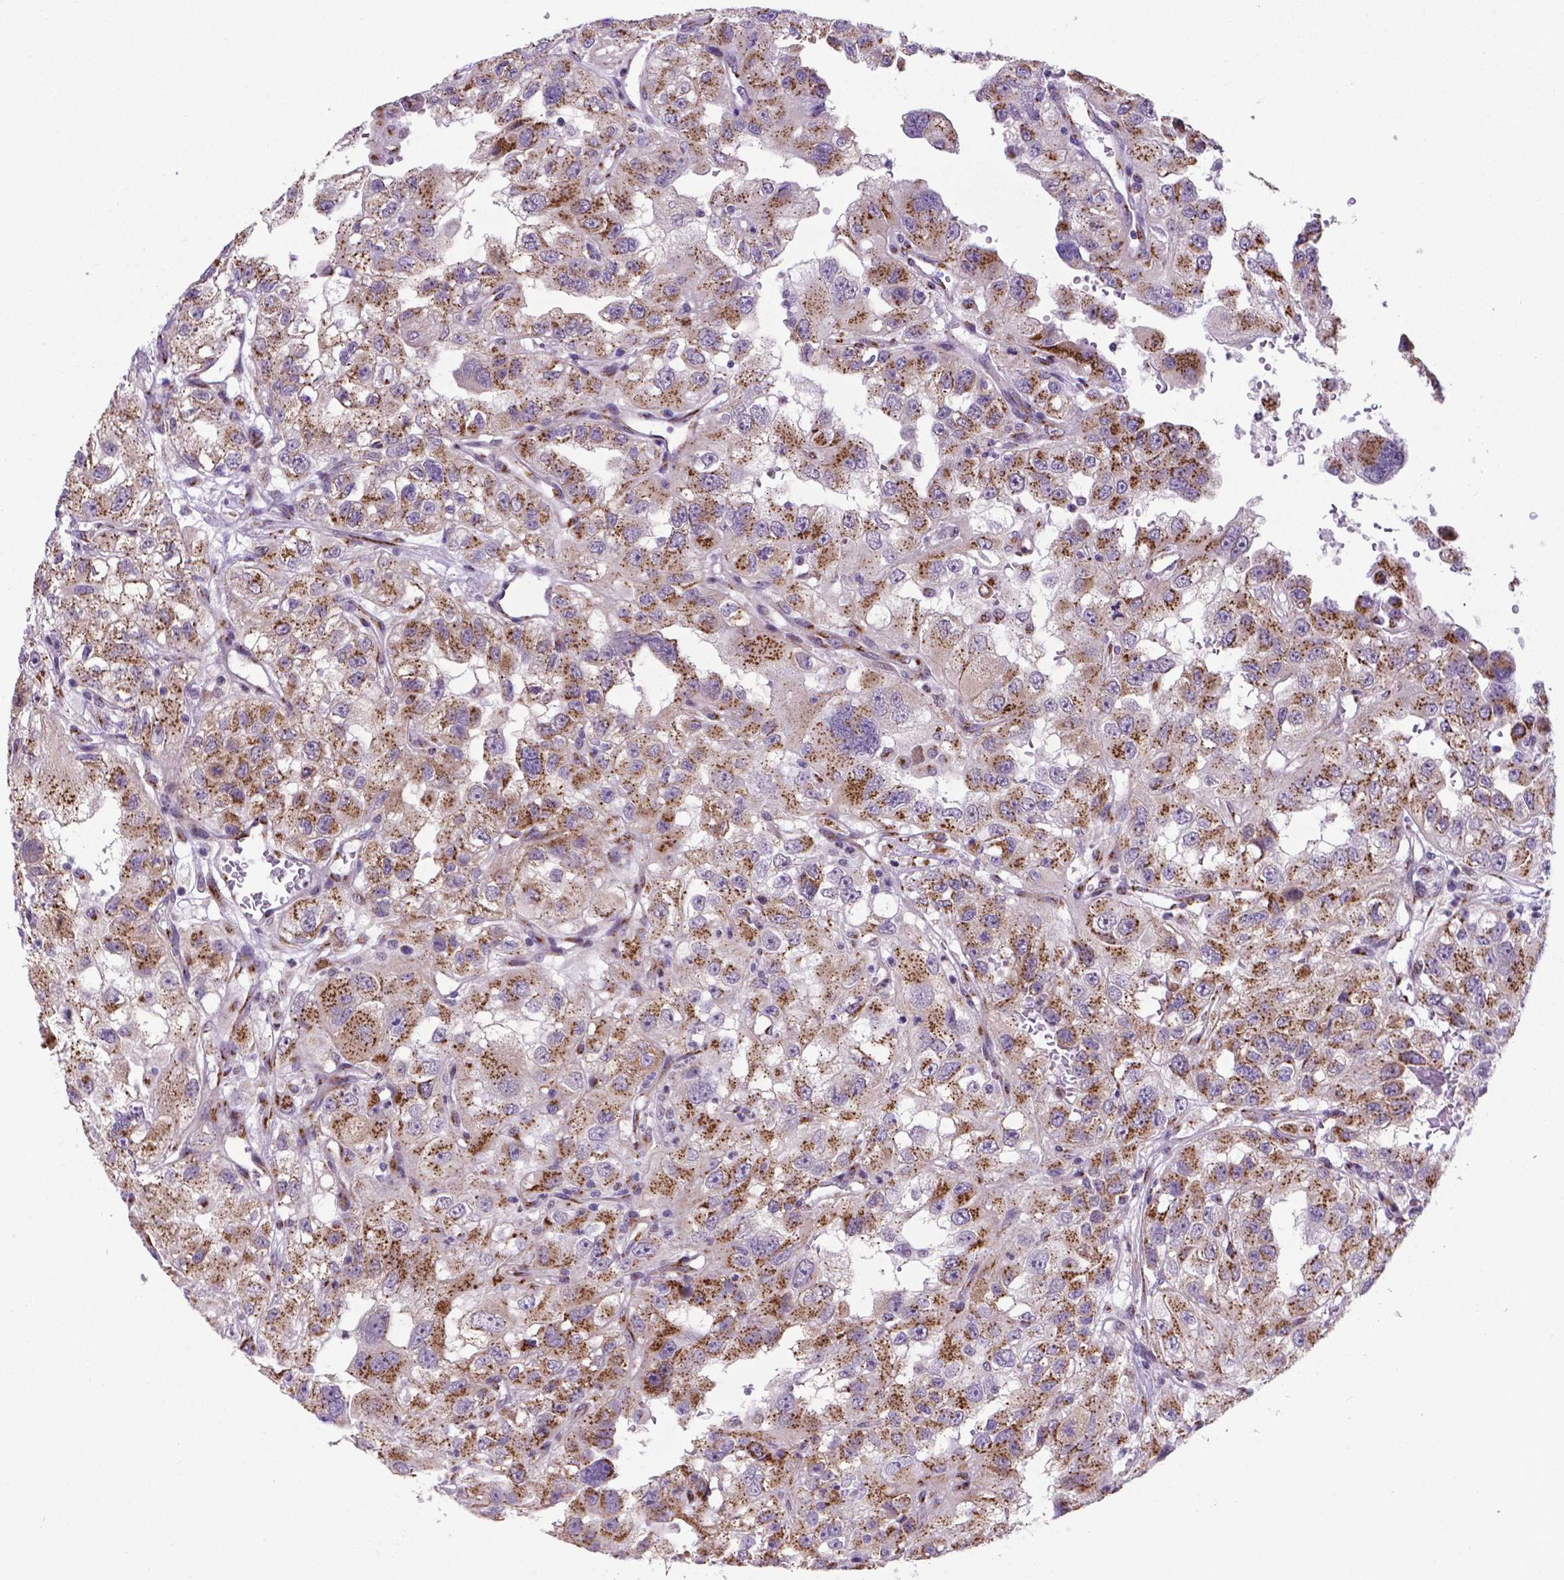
{"staining": {"intensity": "moderate", "quantity": "25%-75%", "location": "cytoplasmic/membranous"}, "tissue": "renal cancer", "cell_type": "Tumor cells", "image_type": "cancer", "snomed": [{"axis": "morphology", "description": "Adenocarcinoma, NOS"}, {"axis": "topography", "description": "Kidney"}], "caption": "A histopathology image showing moderate cytoplasmic/membranous positivity in approximately 25%-75% of tumor cells in renal cancer, as visualized by brown immunohistochemical staining.", "gene": "MRPL10", "patient": {"sex": "male", "age": 64}}